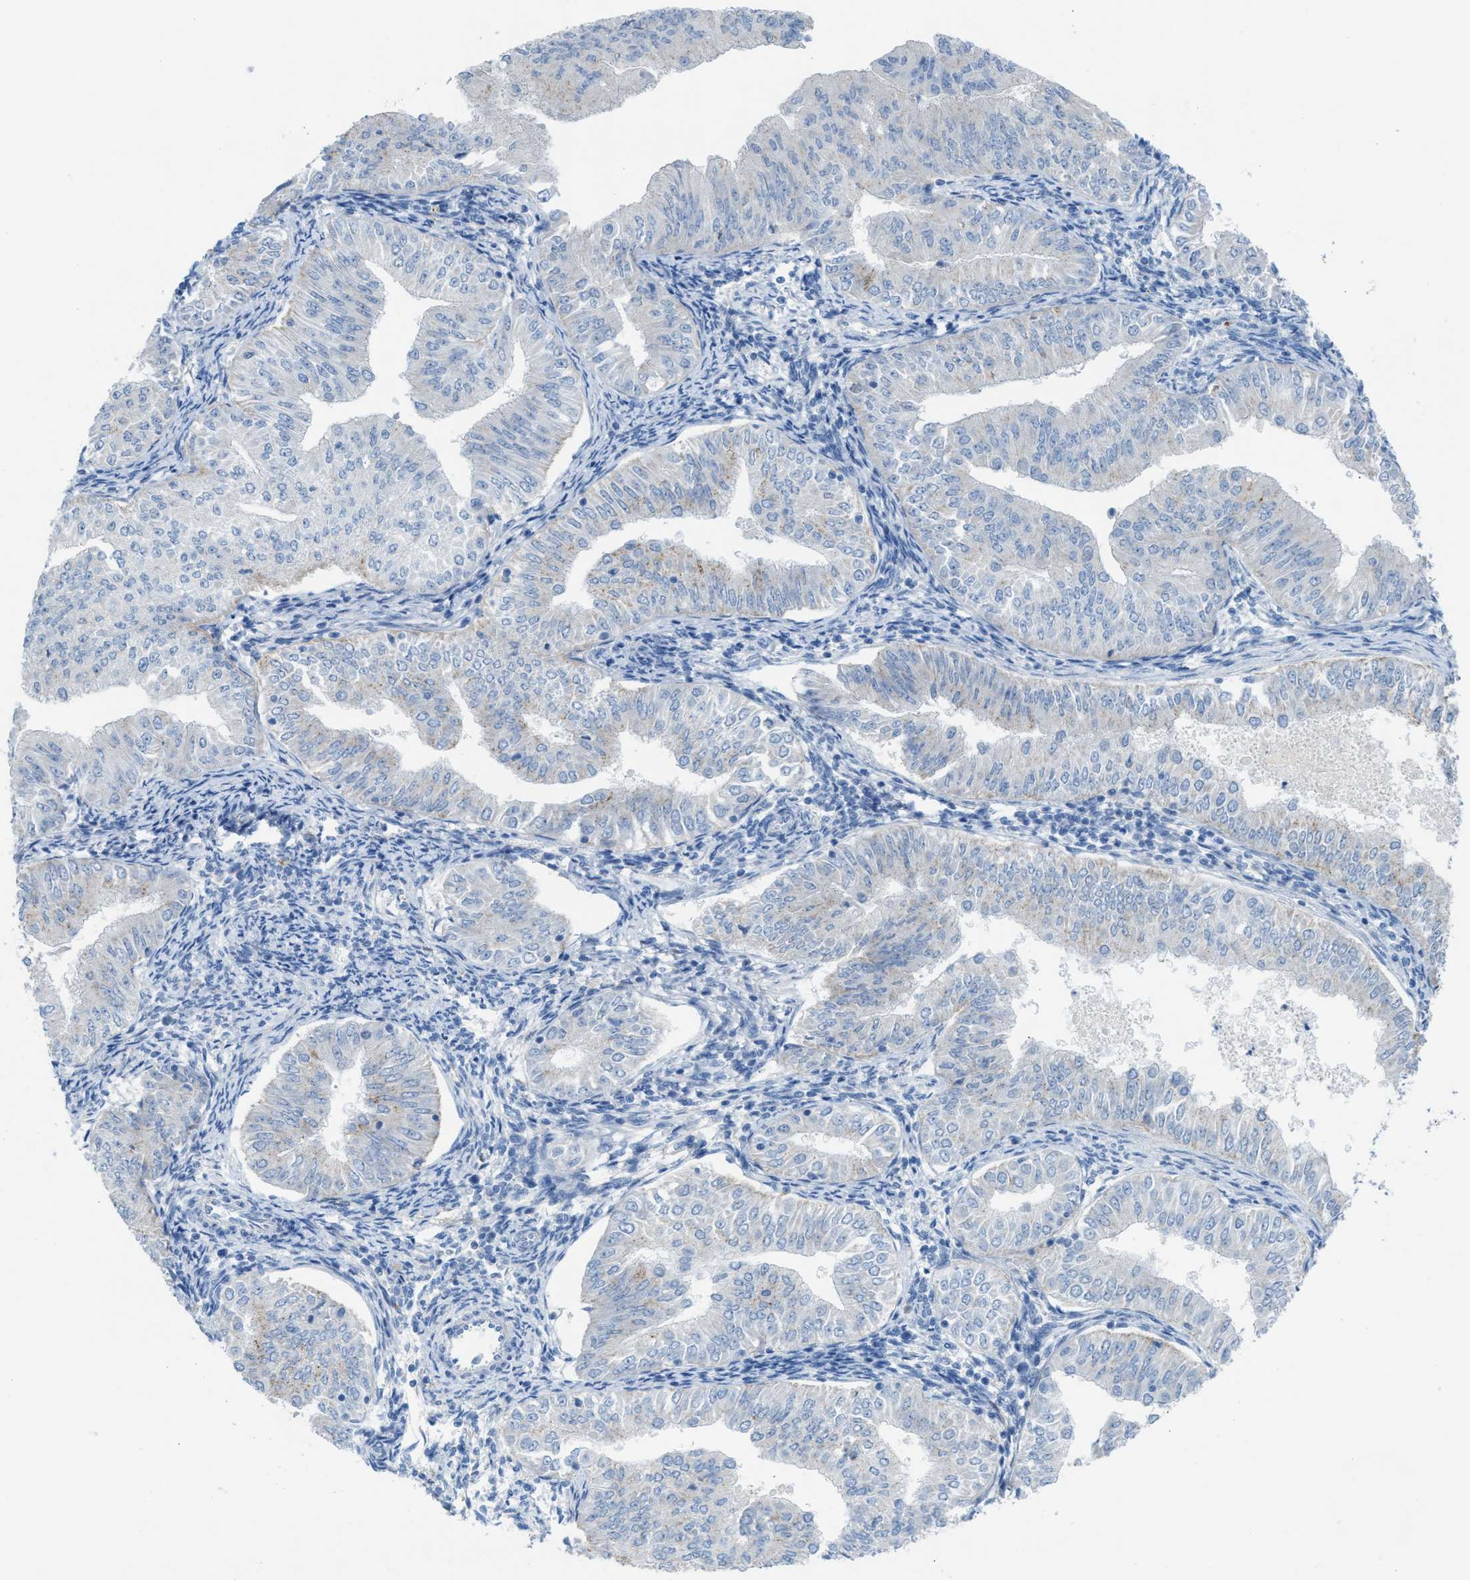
{"staining": {"intensity": "negative", "quantity": "none", "location": "none"}, "tissue": "endometrial cancer", "cell_type": "Tumor cells", "image_type": "cancer", "snomed": [{"axis": "morphology", "description": "Normal tissue, NOS"}, {"axis": "morphology", "description": "Adenocarcinoma, NOS"}, {"axis": "topography", "description": "Endometrium"}], "caption": "Histopathology image shows no significant protein positivity in tumor cells of endometrial cancer. (Stains: DAB IHC with hematoxylin counter stain, Microscopy: brightfield microscopy at high magnification).", "gene": "ASPA", "patient": {"sex": "female", "age": 53}}